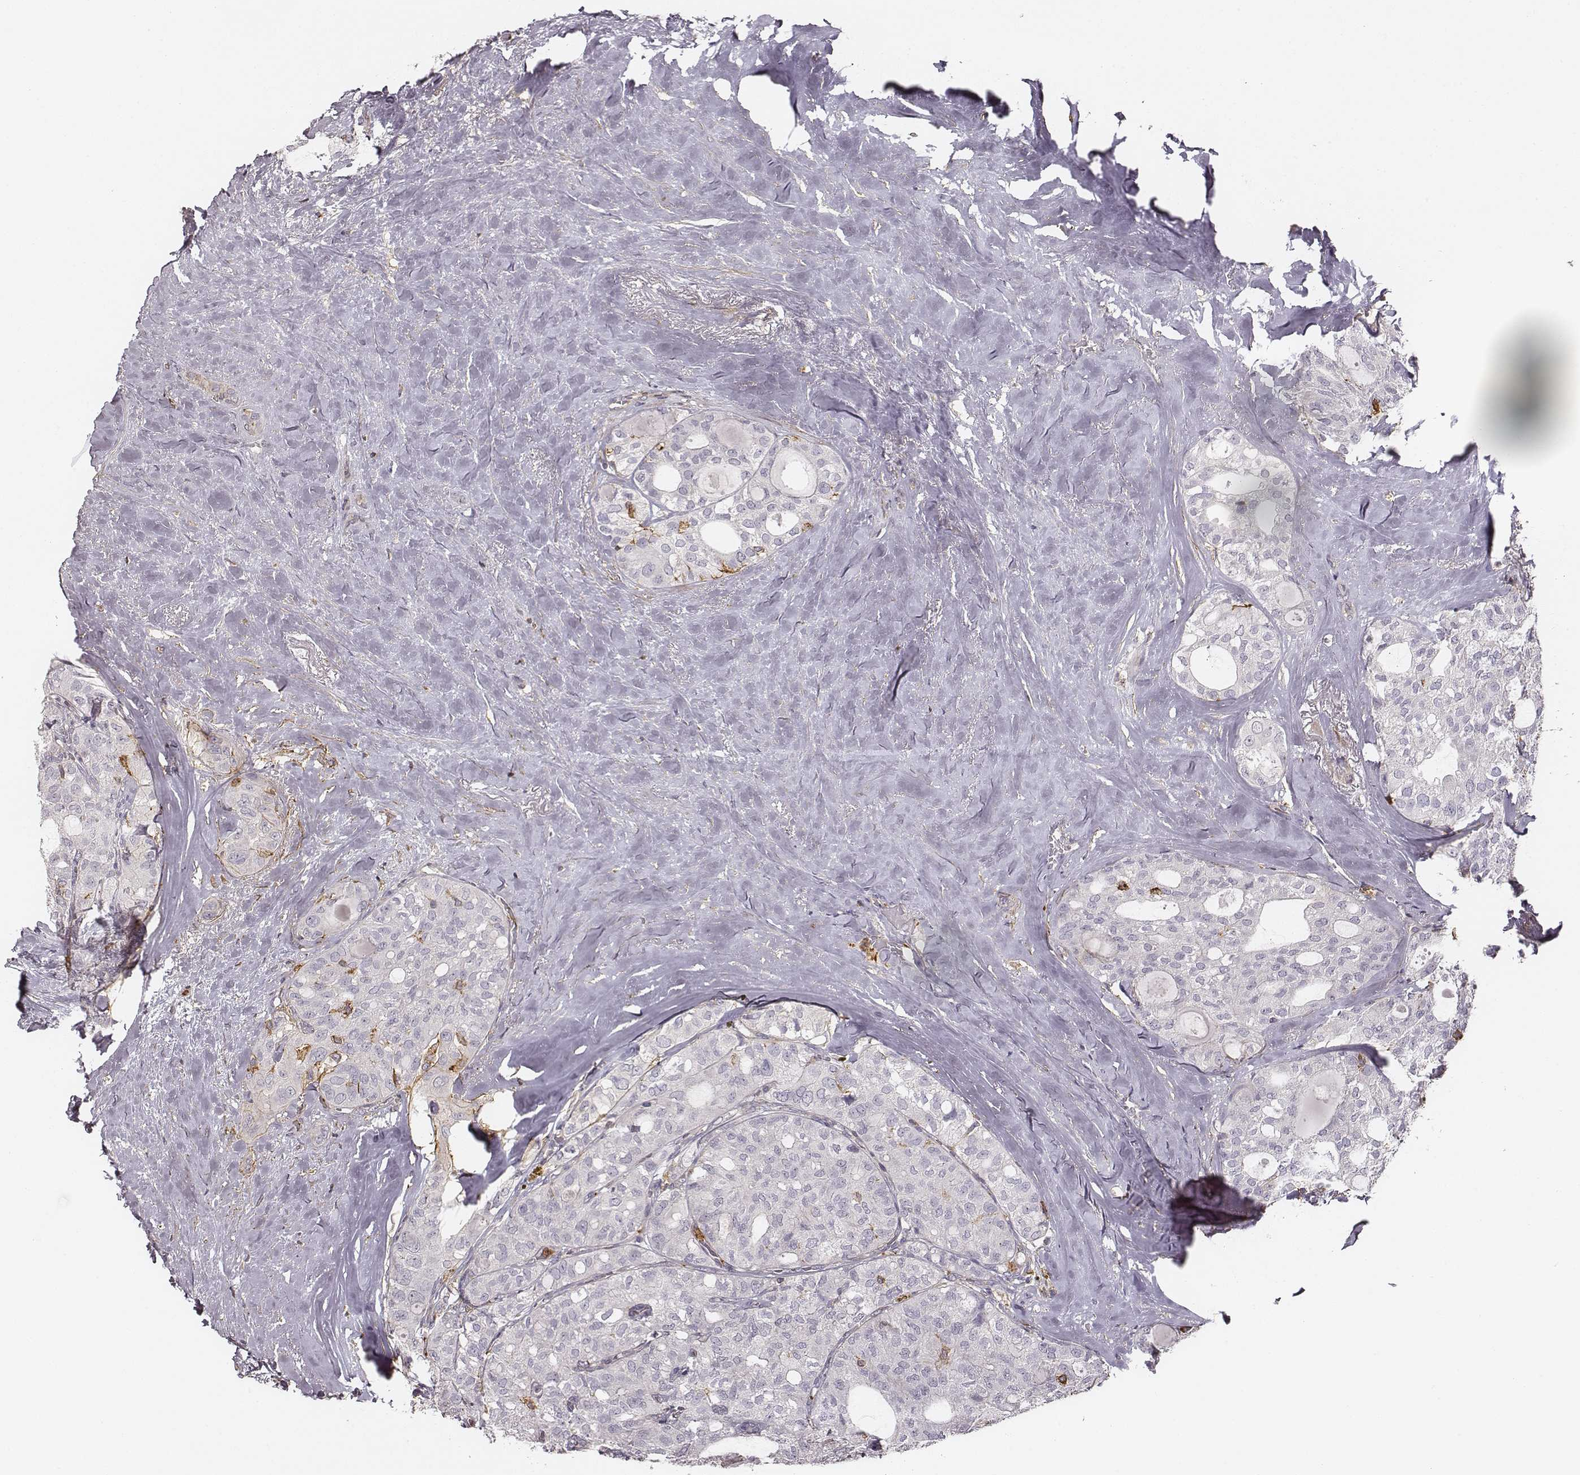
{"staining": {"intensity": "negative", "quantity": "none", "location": "none"}, "tissue": "thyroid cancer", "cell_type": "Tumor cells", "image_type": "cancer", "snomed": [{"axis": "morphology", "description": "Follicular adenoma carcinoma, NOS"}, {"axis": "topography", "description": "Thyroid gland"}], "caption": "An IHC micrograph of thyroid cancer is shown. There is no staining in tumor cells of thyroid cancer.", "gene": "ZYX", "patient": {"sex": "male", "age": 75}}